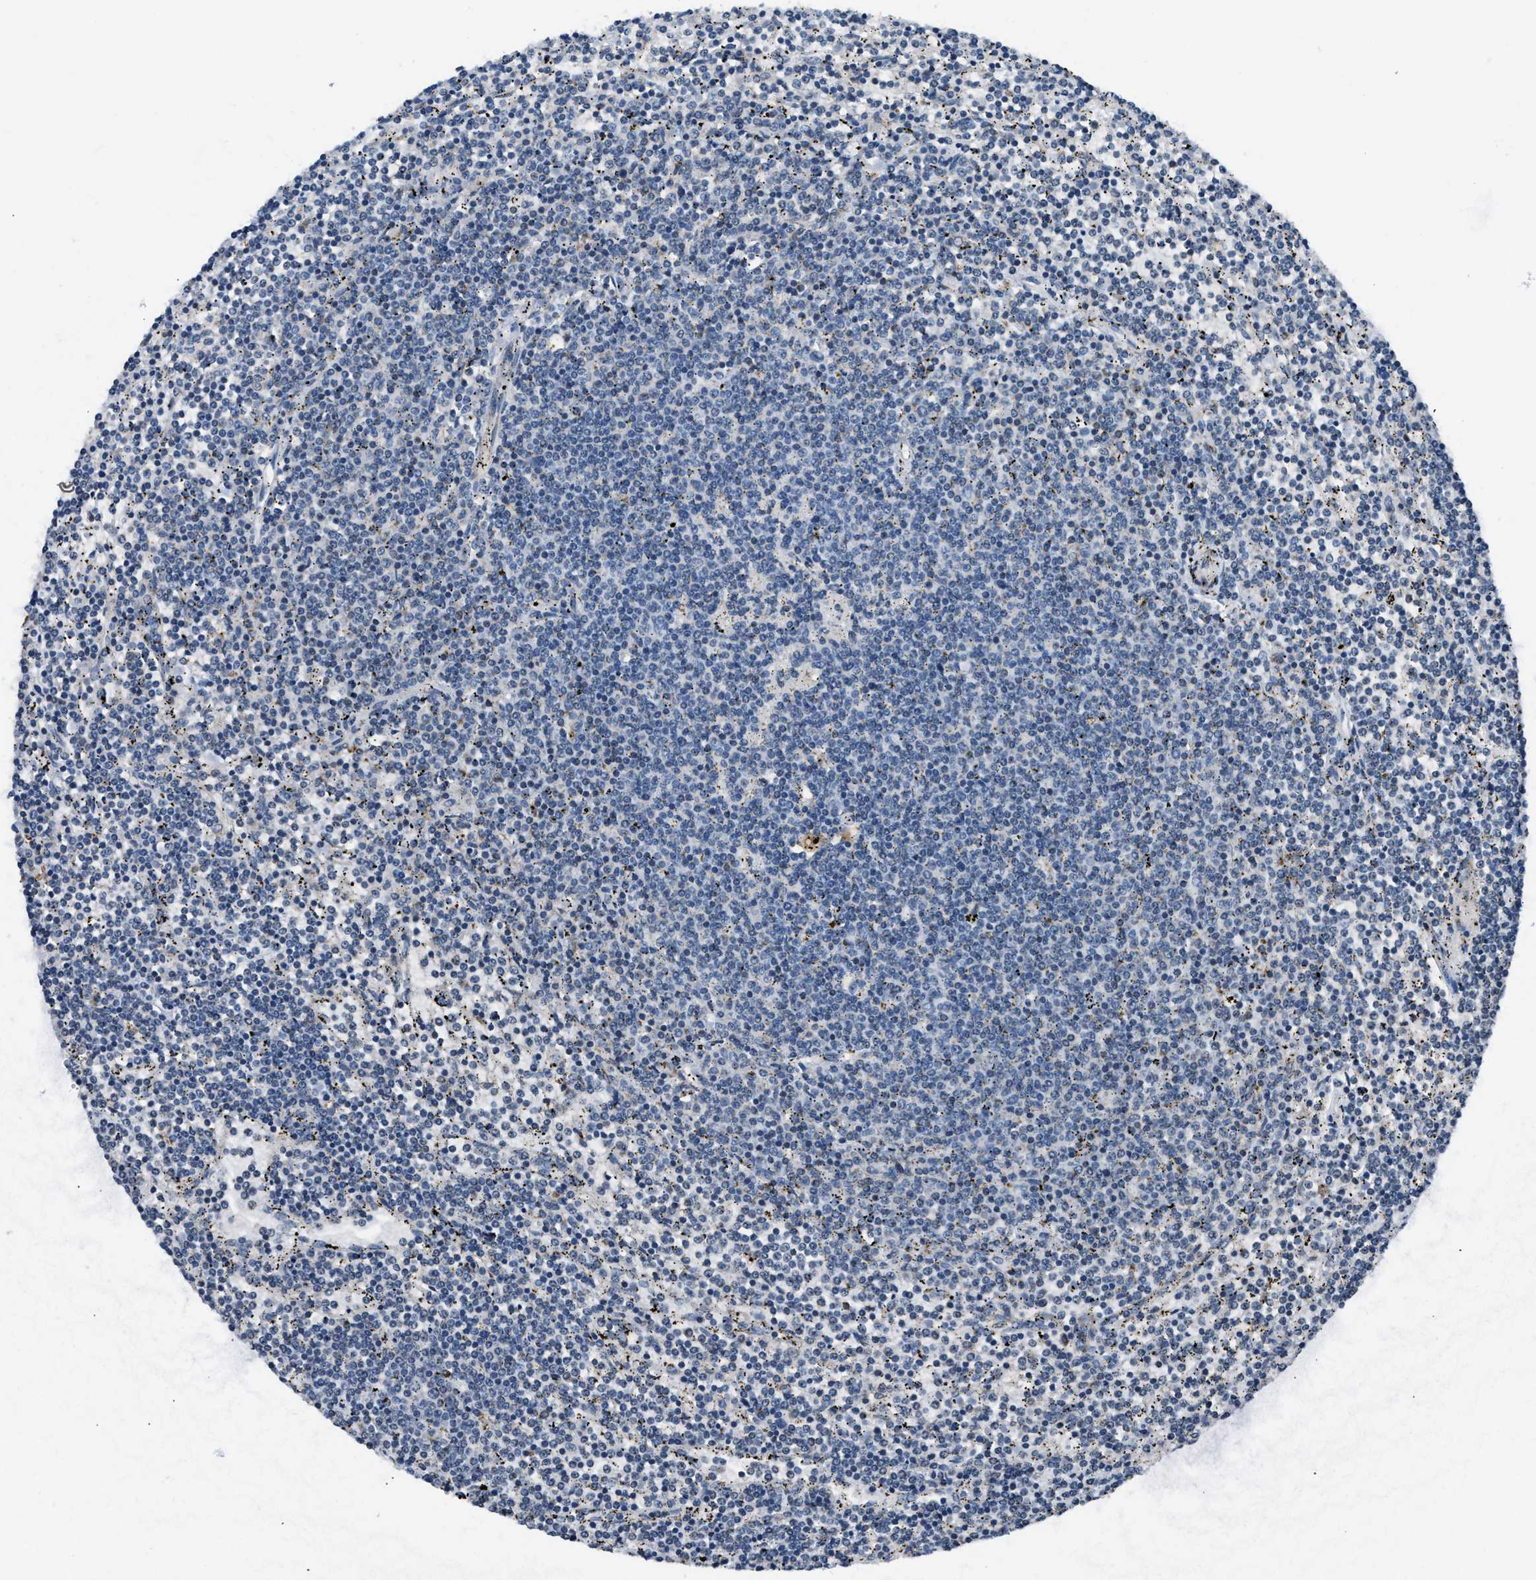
{"staining": {"intensity": "negative", "quantity": "none", "location": "none"}, "tissue": "lymphoma", "cell_type": "Tumor cells", "image_type": "cancer", "snomed": [{"axis": "morphology", "description": "Malignant lymphoma, non-Hodgkin's type, Low grade"}, {"axis": "topography", "description": "Spleen"}], "caption": "The immunohistochemistry (IHC) micrograph has no significant expression in tumor cells of low-grade malignant lymphoma, non-Hodgkin's type tissue. The staining was performed using DAB (3,3'-diaminobenzidine) to visualize the protein expression in brown, while the nuclei were stained in blue with hematoxylin (Magnification: 20x).", "gene": "ACADVL", "patient": {"sex": "female", "age": 50}}